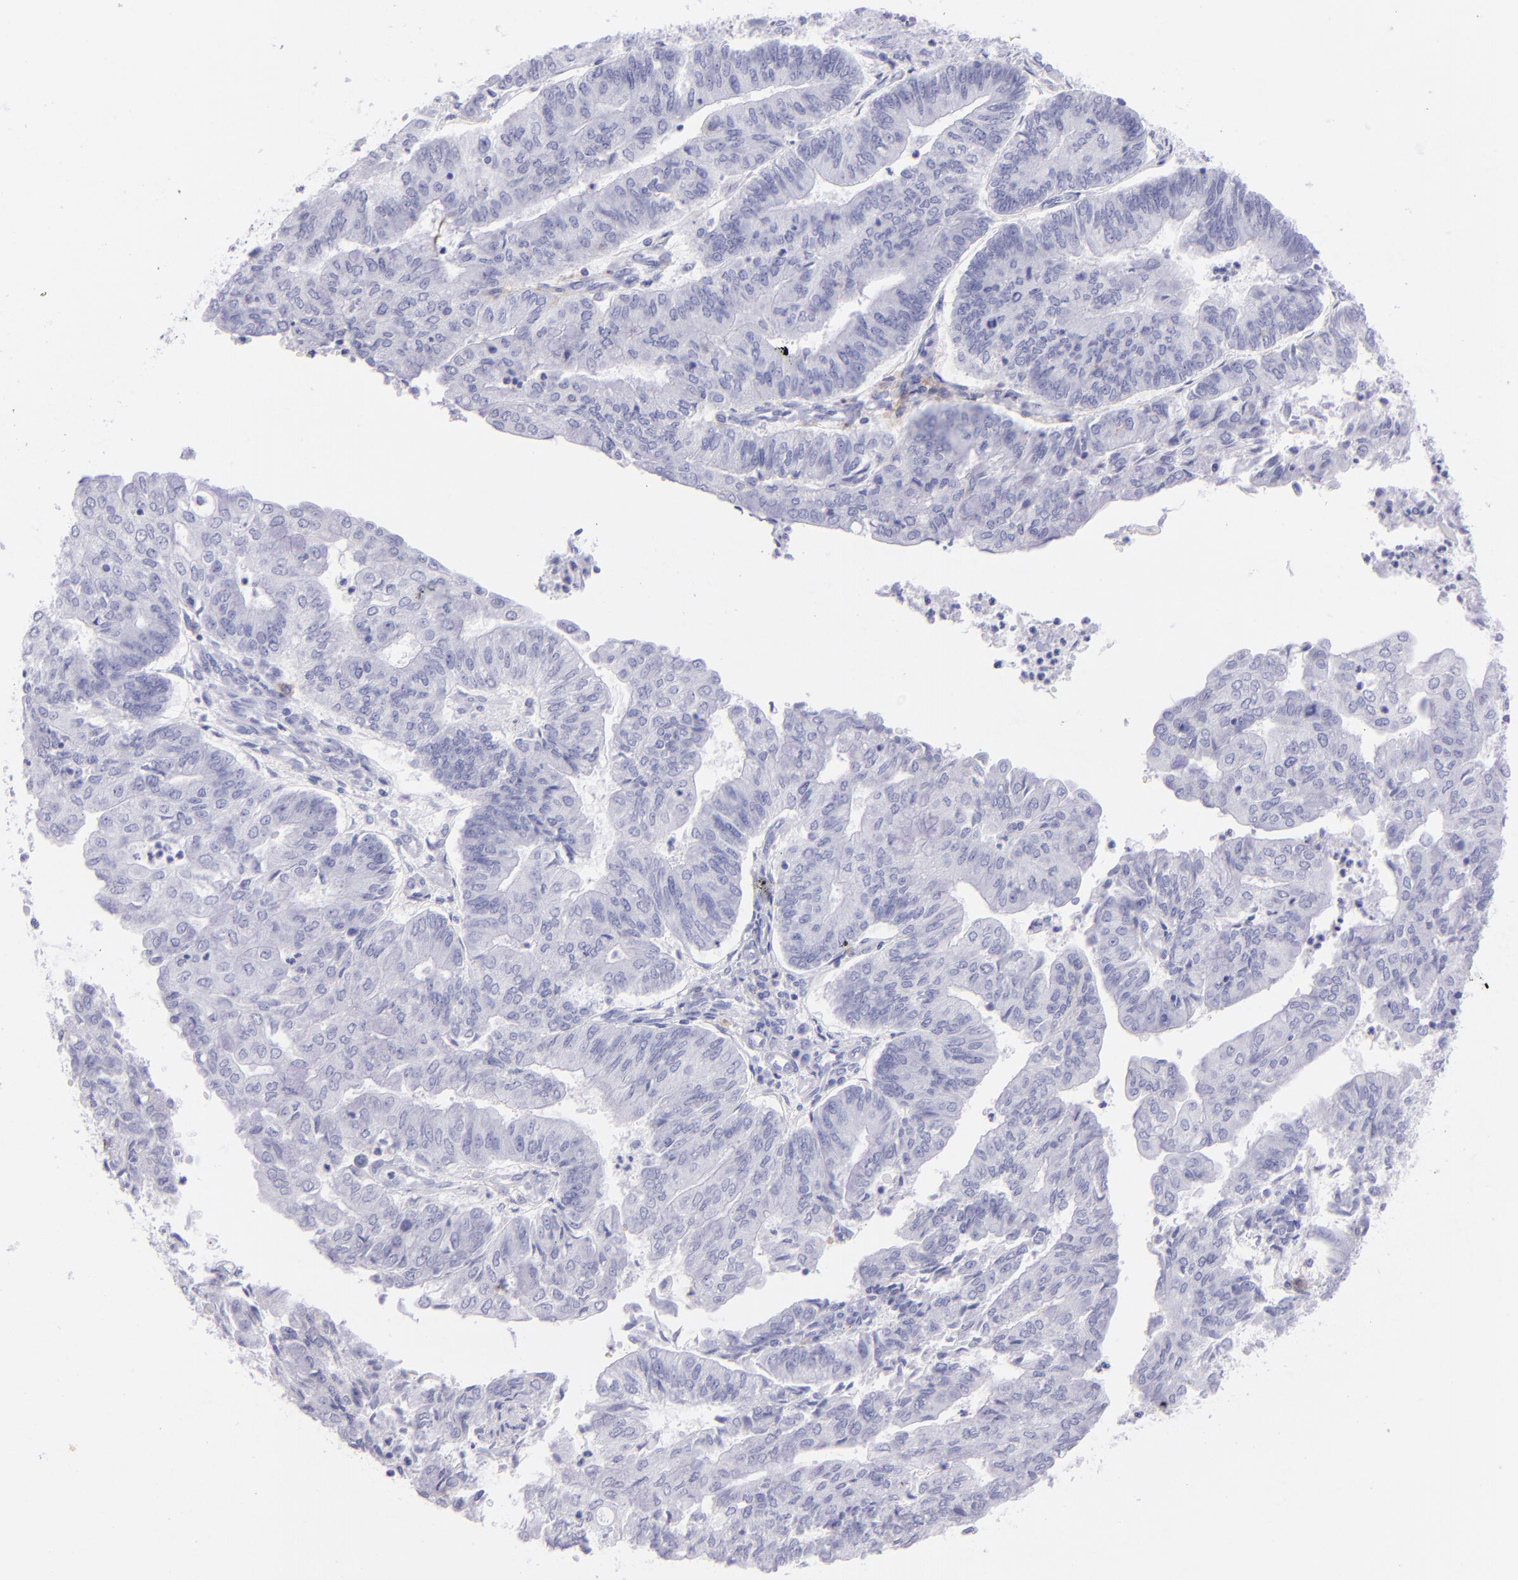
{"staining": {"intensity": "negative", "quantity": "none", "location": "none"}, "tissue": "endometrial cancer", "cell_type": "Tumor cells", "image_type": "cancer", "snomed": [{"axis": "morphology", "description": "Adenocarcinoma, NOS"}, {"axis": "topography", "description": "Endometrium"}], "caption": "High magnification brightfield microscopy of adenocarcinoma (endometrial) stained with DAB (3,3'-diaminobenzidine) (brown) and counterstained with hematoxylin (blue): tumor cells show no significant positivity. (DAB (3,3'-diaminobenzidine) IHC with hematoxylin counter stain).", "gene": "CD72", "patient": {"sex": "female", "age": 59}}